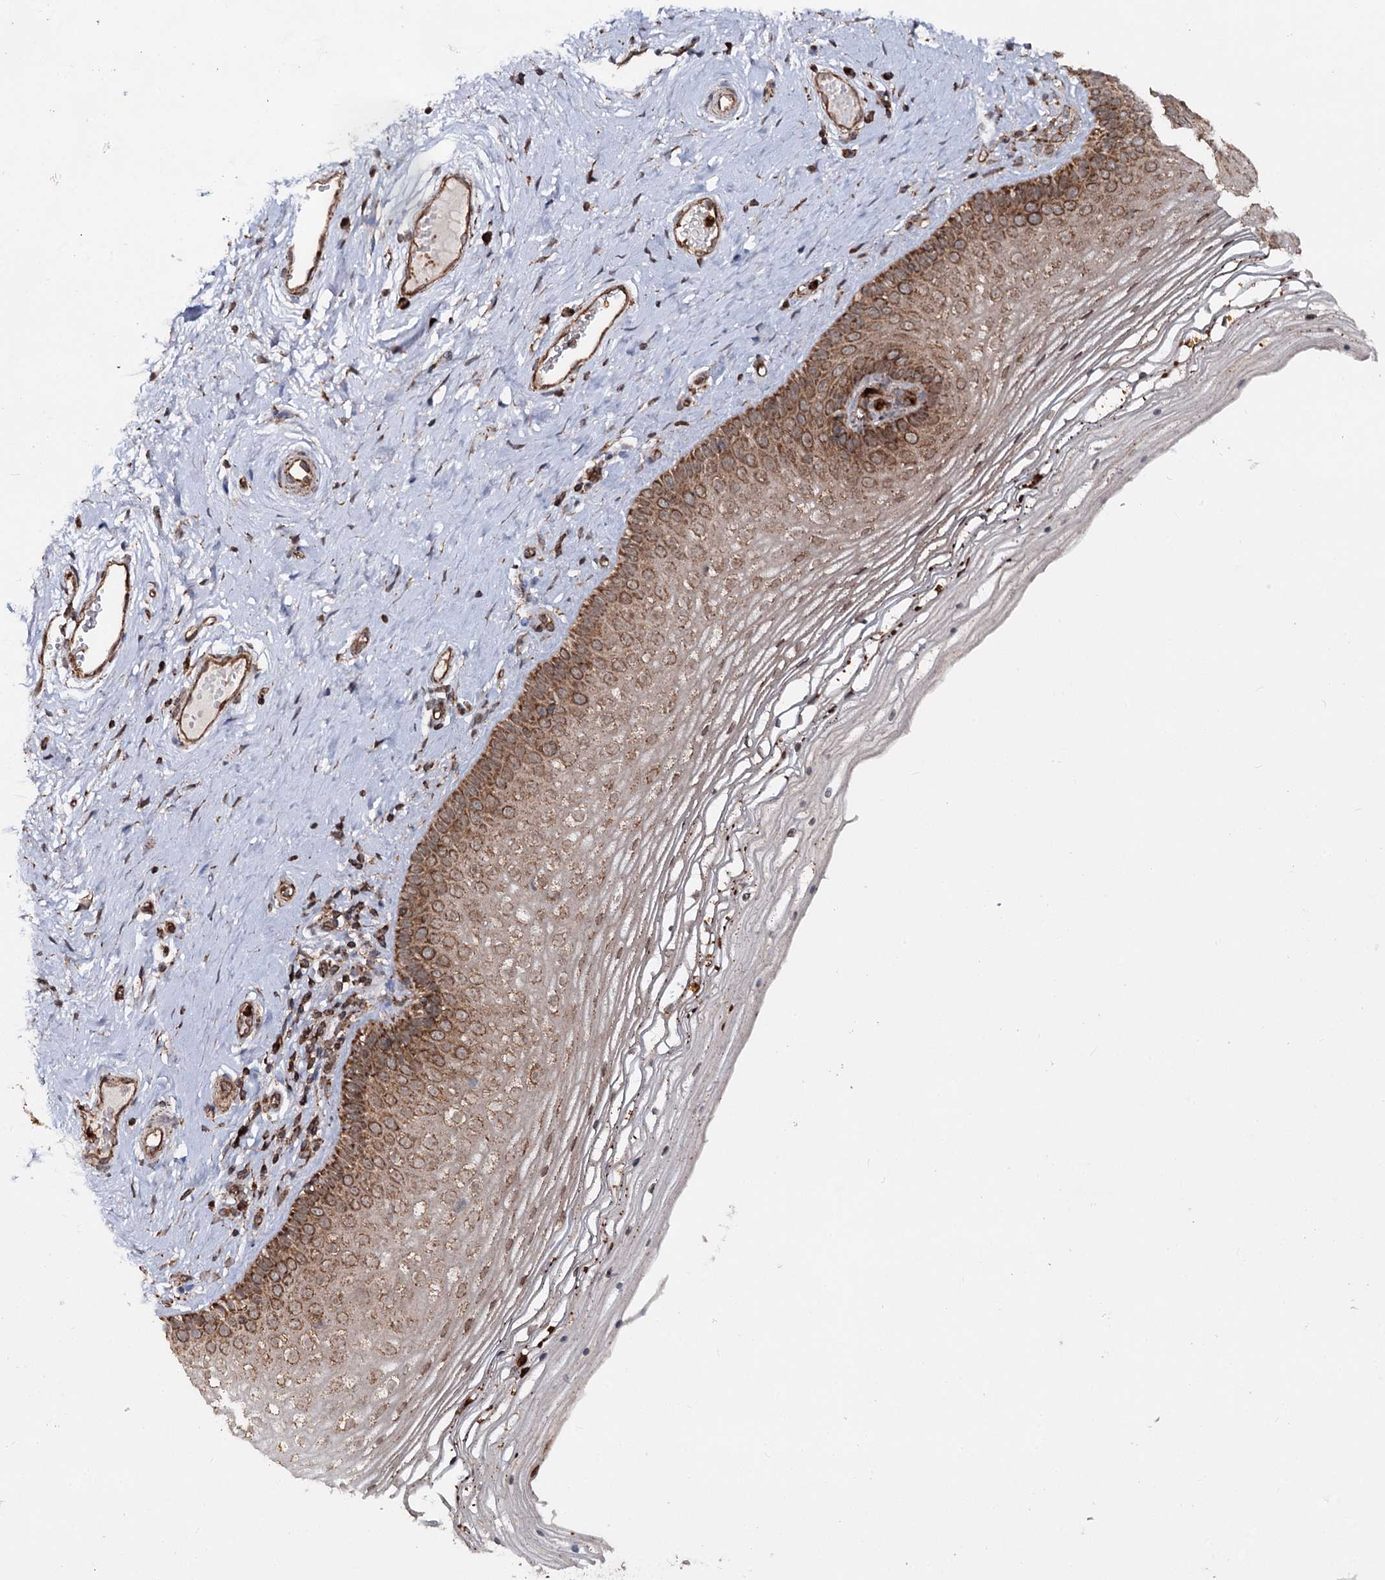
{"staining": {"intensity": "strong", "quantity": "25%-75%", "location": "cytoplasmic/membranous"}, "tissue": "vagina", "cell_type": "Squamous epithelial cells", "image_type": "normal", "snomed": [{"axis": "morphology", "description": "Normal tissue, NOS"}, {"axis": "topography", "description": "Vagina"}], "caption": "Immunohistochemistry (IHC) image of normal vagina: vagina stained using immunohistochemistry (IHC) exhibits high levels of strong protein expression localized specifically in the cytoplasmic/membranous of squamous epithelial cells, appearing as a cytoplasmic/membranous brown color.", "gene": "FGFR1OP2", "patient": {"sex": "female", "age": 46}}